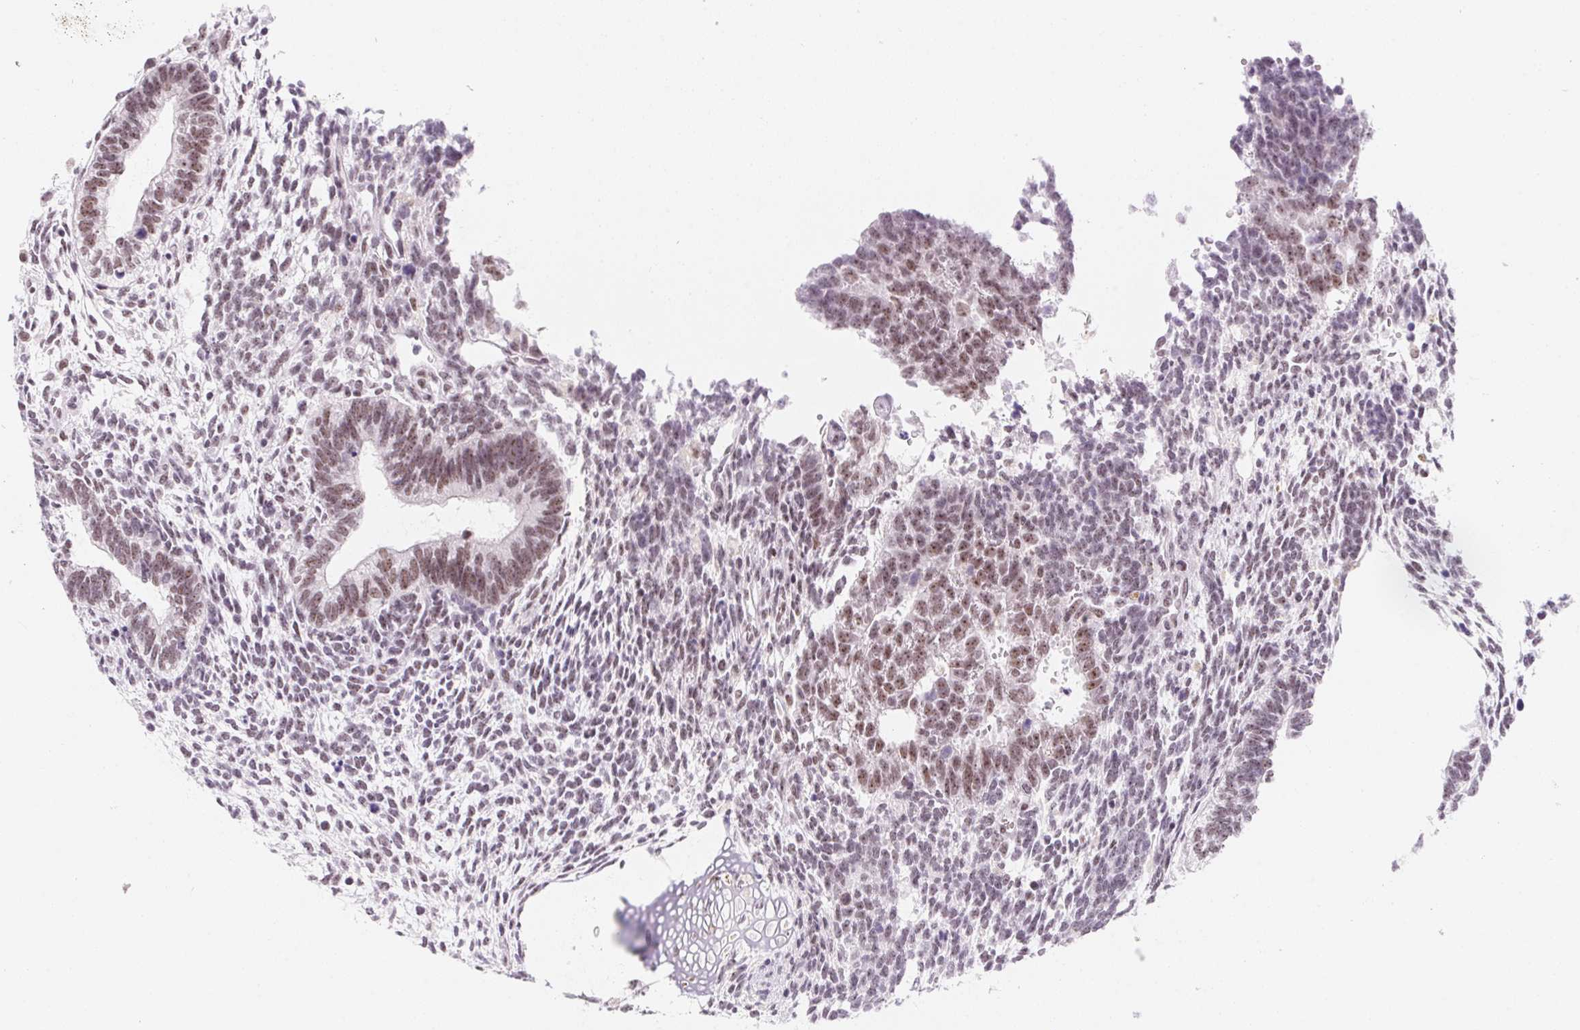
{"staining": {"intensity": "weak", "quantity": ">75%", "location": "nuclear"}, "tissue": "testis cancer", "cell_type": "Tumor cells", "image_type": "cancer", "snomed": [{"axis": "morphology", "description": "Carcinoma, Embryonal, NOS"}, {"axis": "topography", "description": "Testis"}], "caption": "Weak nuclear positivity for a protein is present in approximately >75% of tumor cells of testis embryonal carcinoma using IHC.", "gene": "ZIC4", "patient": {"sex": "male", "age": 23}}